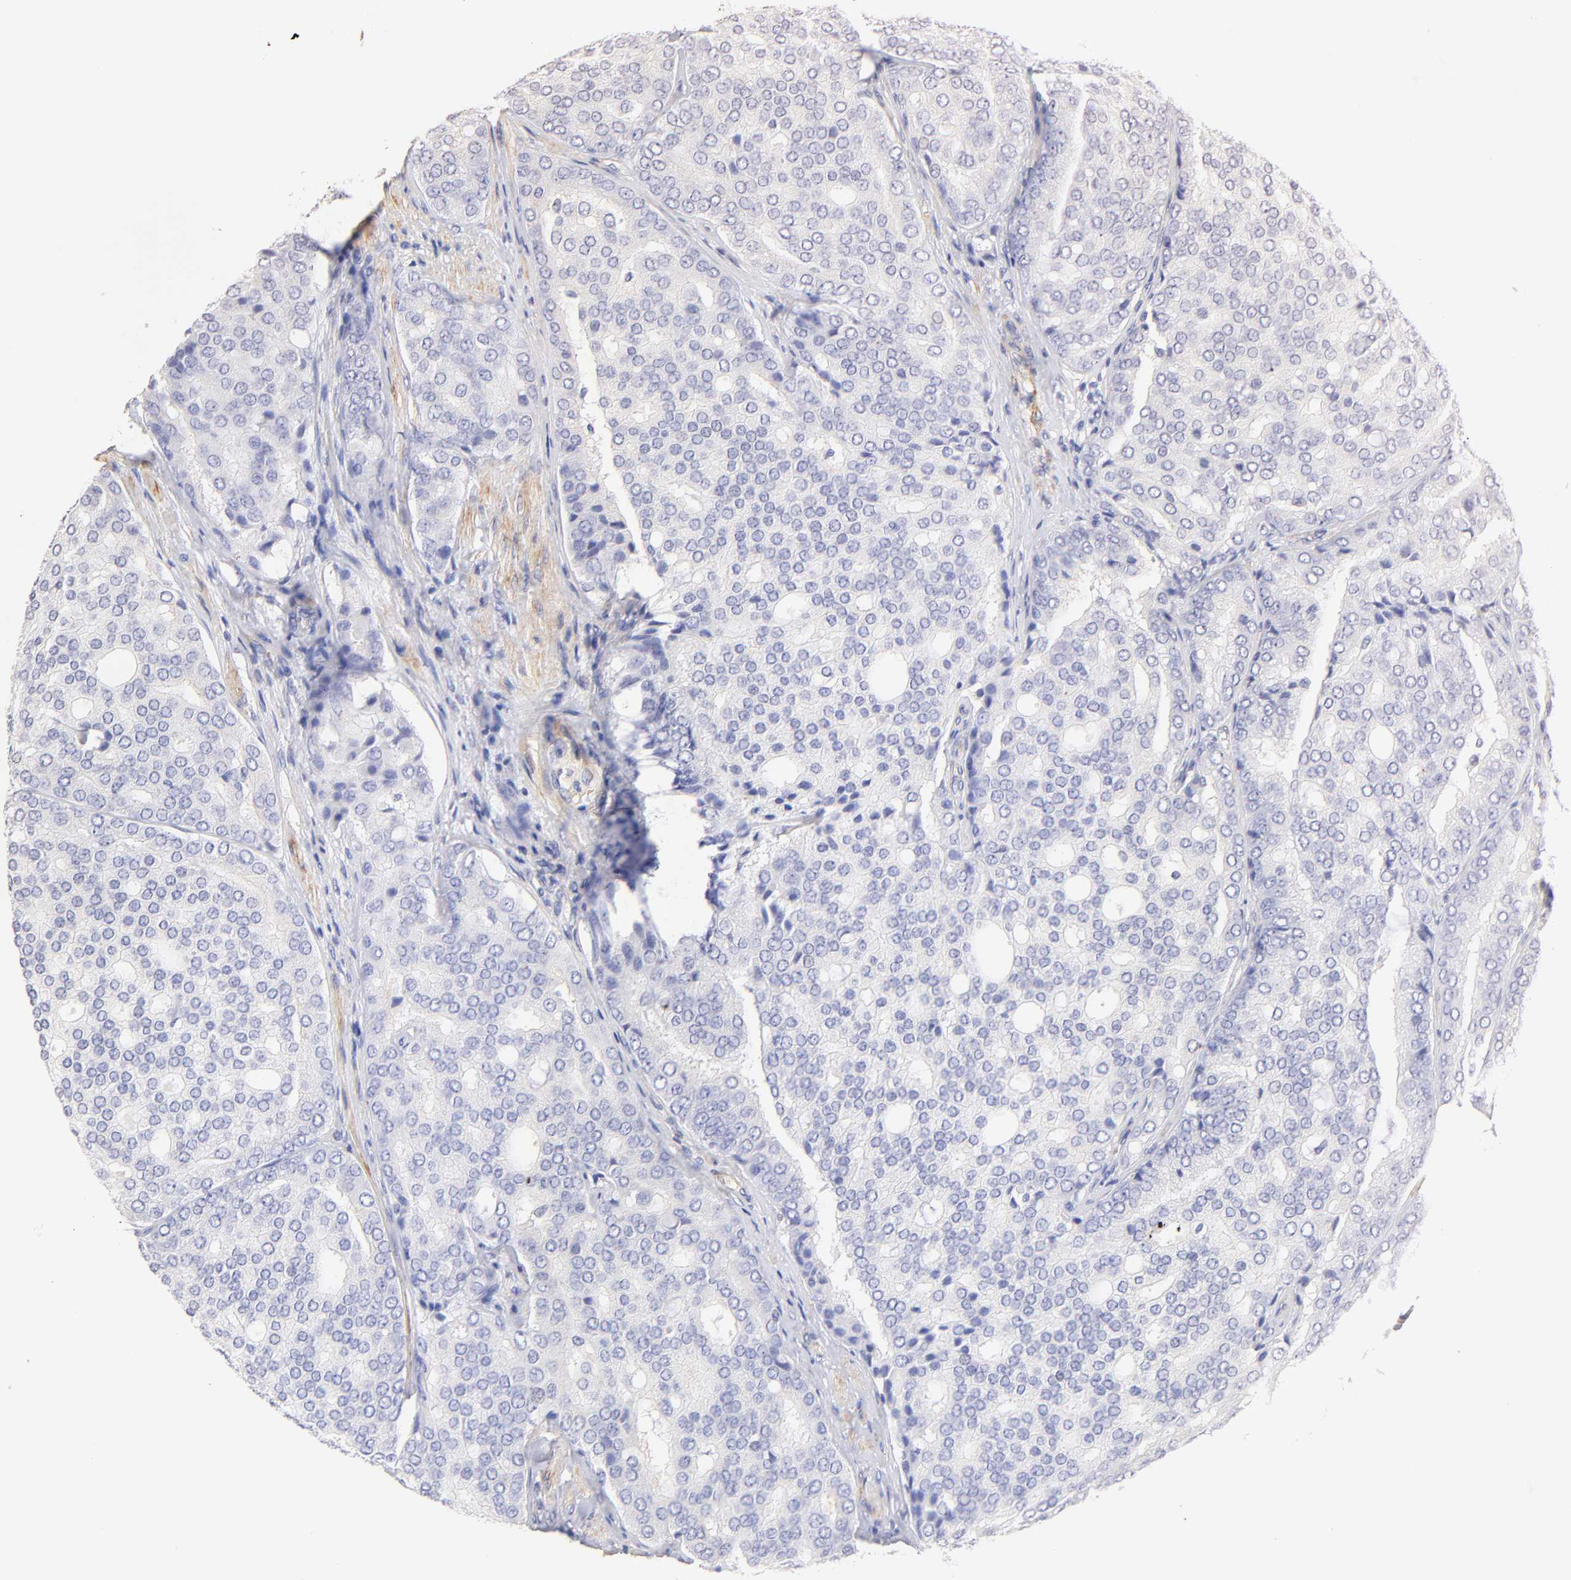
{"staining": {"intensity": "negative", "quantity": "none", "location": "none"}, "tissue": "prostate cancer", "cell_type": "Tumor cells", "image_type": "cancer", "snomed": [{"axis": "morphology", "description": "Adenocarcinoma, High grade"}, {"axis": "topography", "description": "Prostate"}], "caption": "The image demonstrates no significant staining in tumor cells of prostate high-grade adenocarcinoma.", "gene": "ACTRT1", "patient": {"sex": "male", "age": 64}}